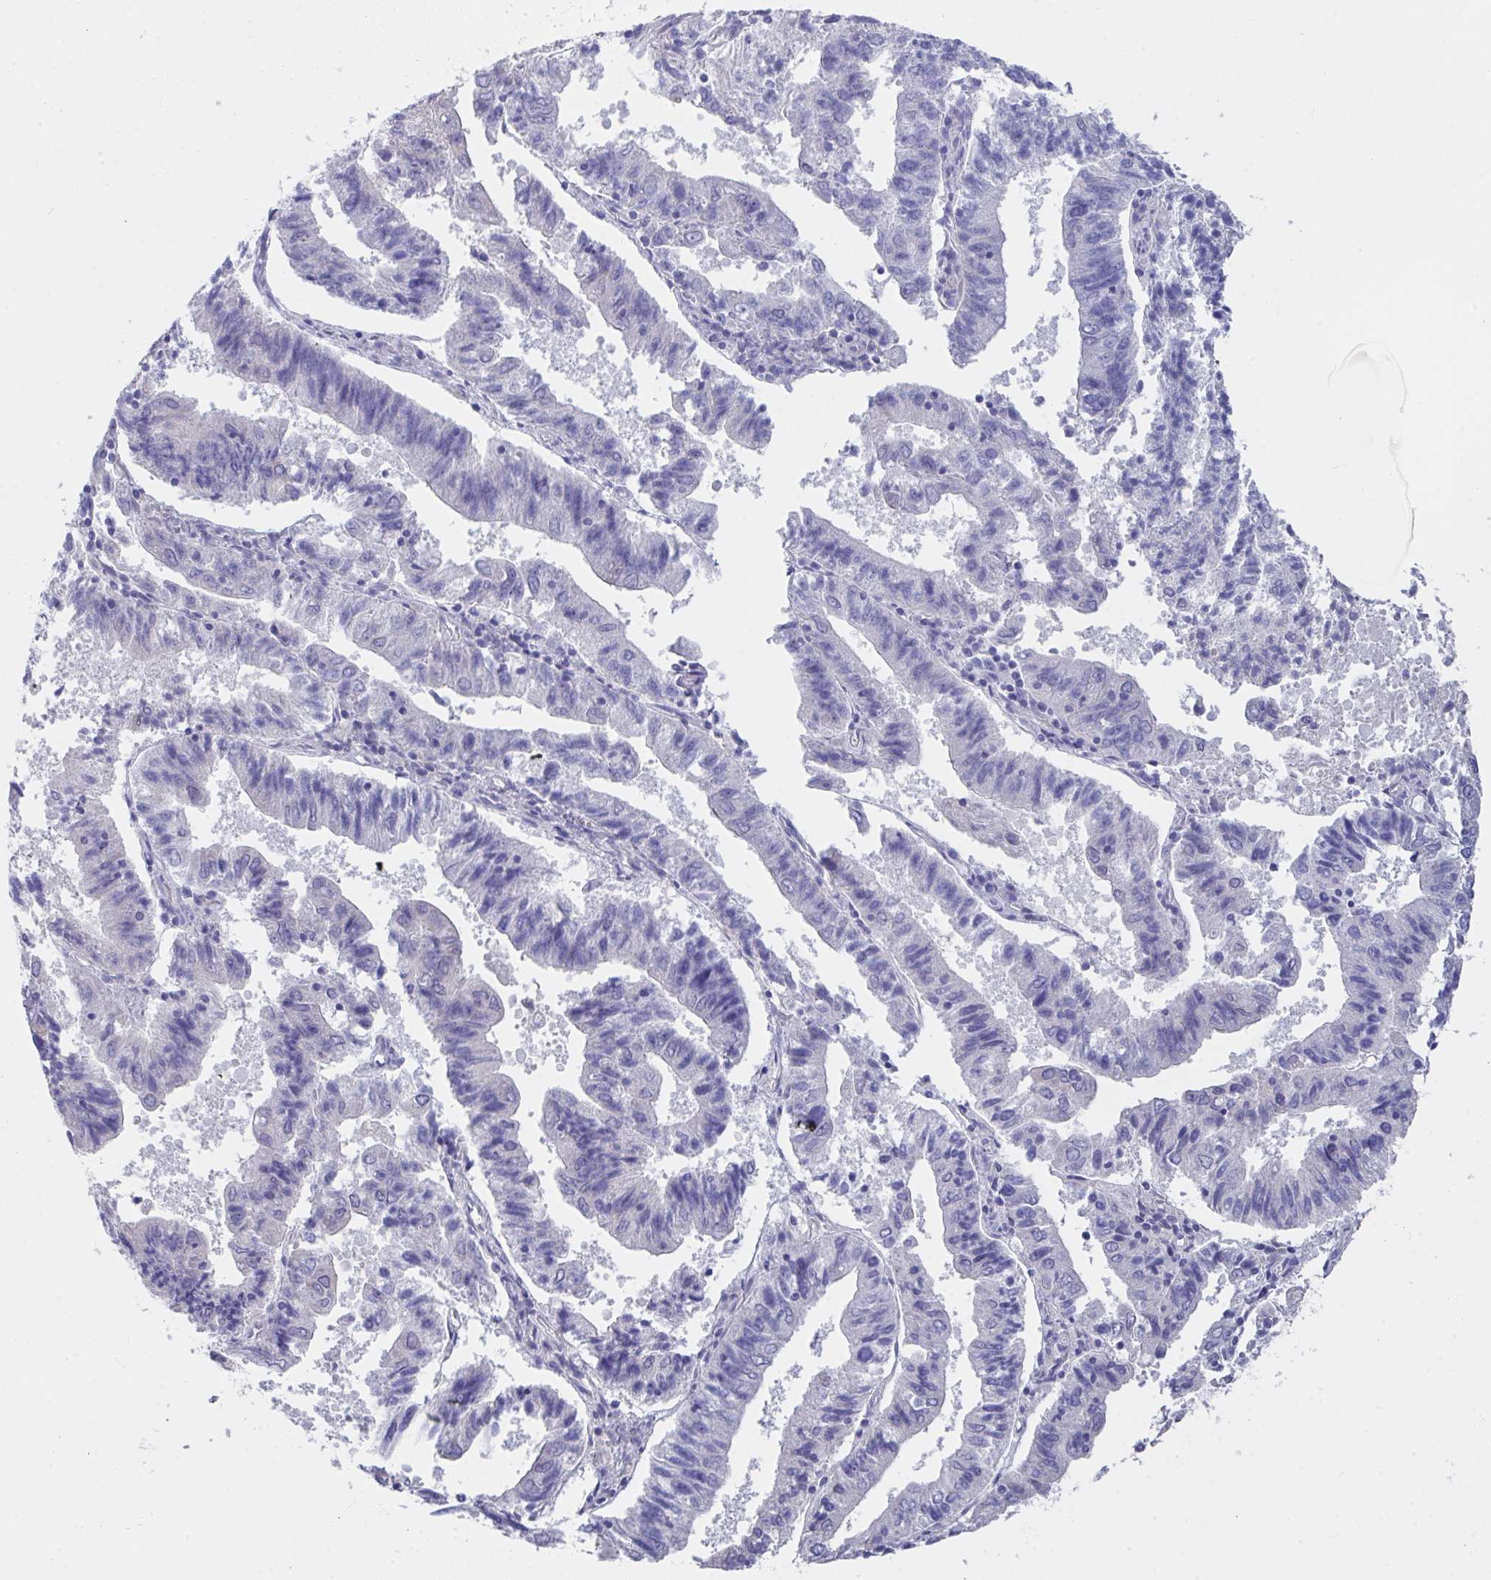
{"staining": {"intensity": "negative", "quantity": "none", "location": "none"}, "tissue": "endometrial cancer", "cell_type": "Tumor cells", "image_type": "cancer", "snomed": [{"axis": "morphology", "description": "Adenocarcinoma, NOS"}, {"axis": "topography", "description": "Endometrium"}], "caption": "Immunohistochemistry image of human adenocarcinoma (endometrial) stained for a protein (brown), which demonstrates no staining in tumor cells.", "gene": "FBXO47", "patient": {"sex": "female", "age": 82}}